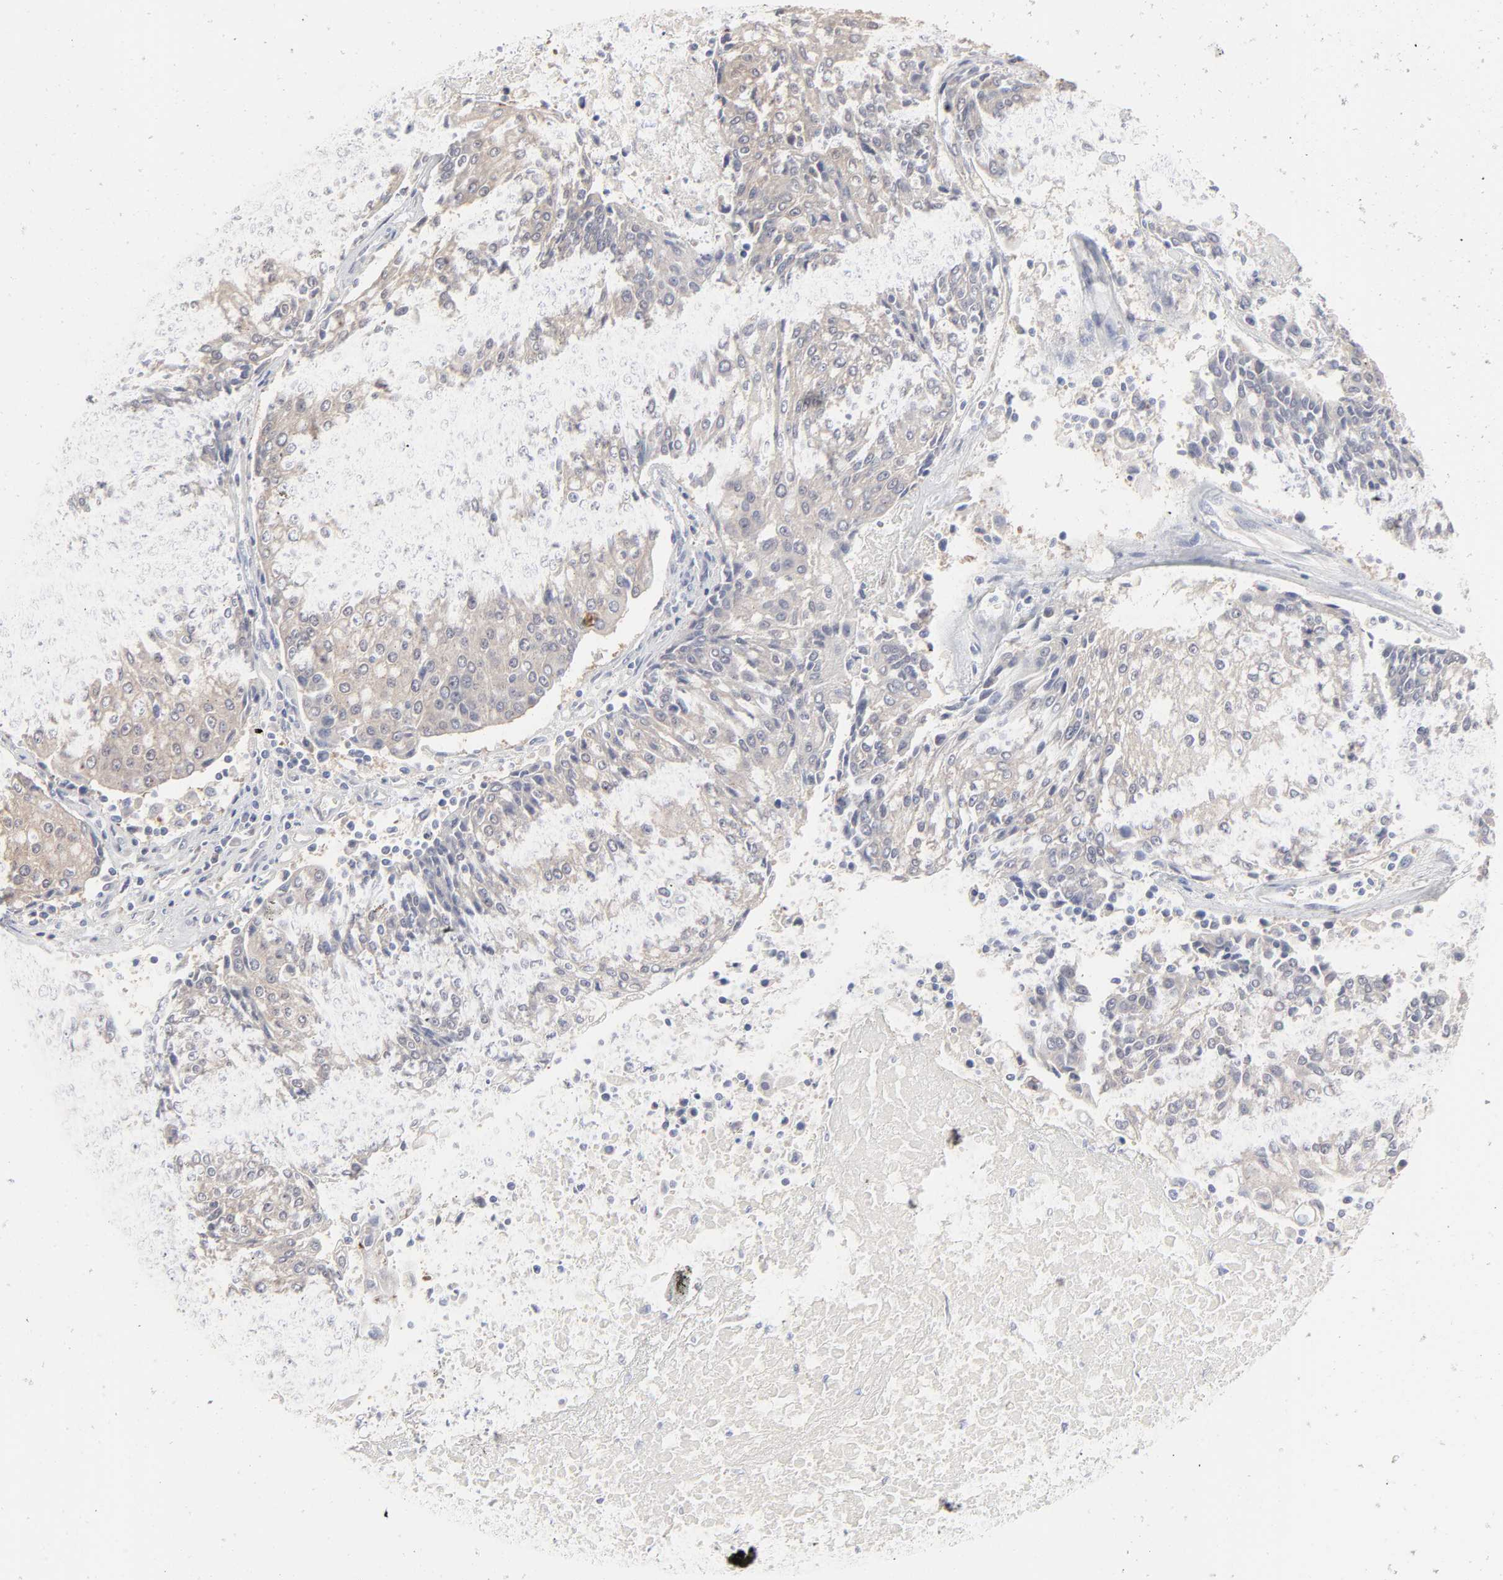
{"staining": {"intensity": "weak", "quantity": ">75%", "location": "cytoplasmic/membranous"}, "tissue": "urothelial cancer", "cell_type": "Tumor cells", "image_type": "cancer", "snomed": [{"axis": "morphology", "description": "Urothelial carcinoma, High grade"}, {"axis": "topography", "description": "Urinary bladder"}], "caption": "An image of human urothelial cancer stained for a protein reveals weak cytoplasmic/membranous brown staining in tumor cells.", "gene": "DNAL4", "patient": {"sex": "female", "age": 85}}